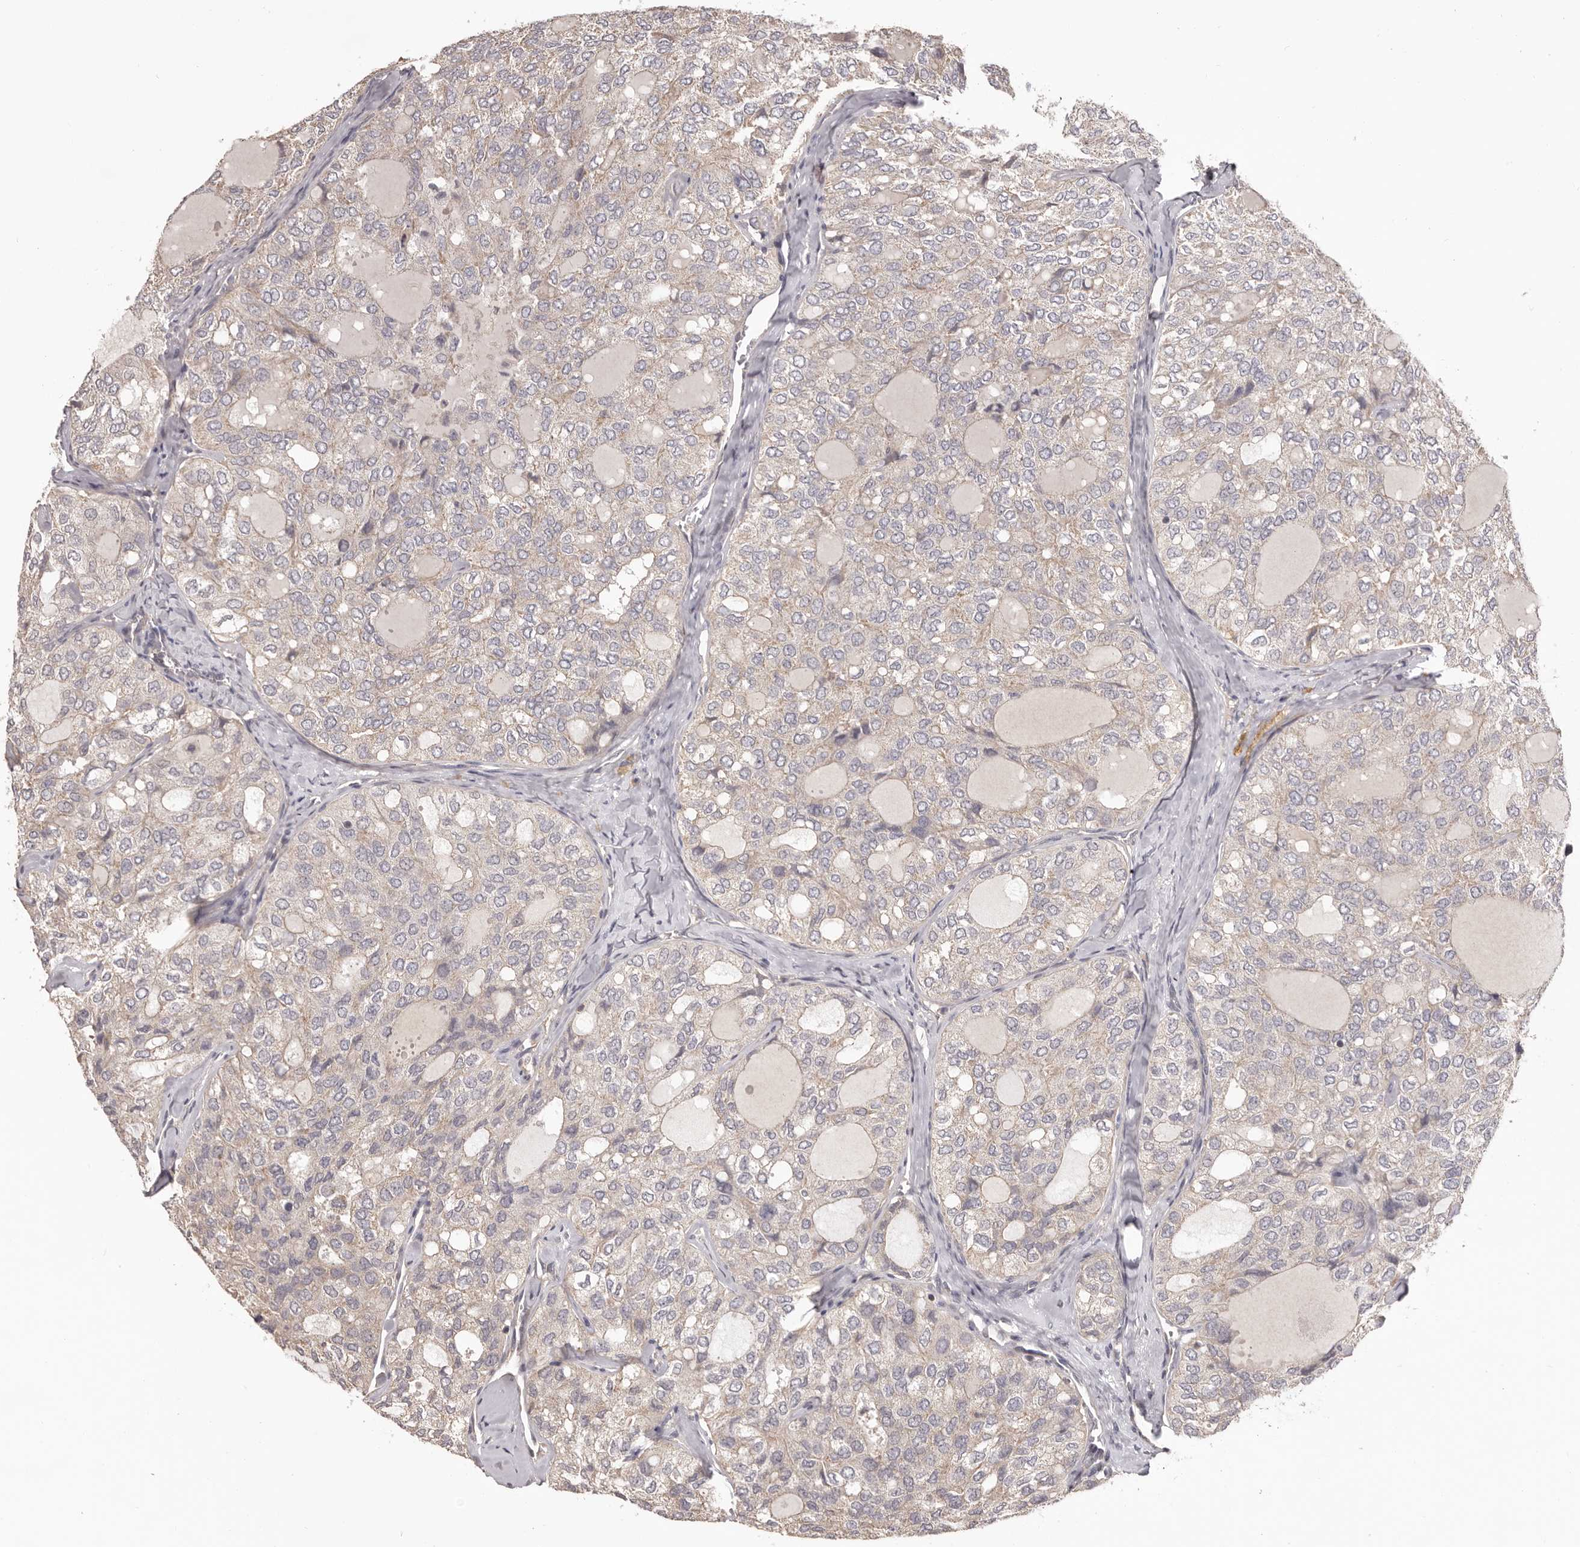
{"staining": {"intensity": "weak", "quantity": "<25%", "location": "cytoplasmic/membranous"}, "tissue": "thyroid cancer", "cell_type": "Tumor cells", "image_type": "cancer", "snomed": [{"axis": "morphology", "description": "Follicular adenoma carcinoma, NOS"}, {"axis": "topography", "description": "Thyroid gland"}], "caption": "DAB (3,3'-diaminobenzidine) immunohistochemical staining of human thyroid follicular adenoma carcinoma shows no significant expression in tumor cells.", "gene": "HRH1", "patient": {"sex": "male", "age": 75}}